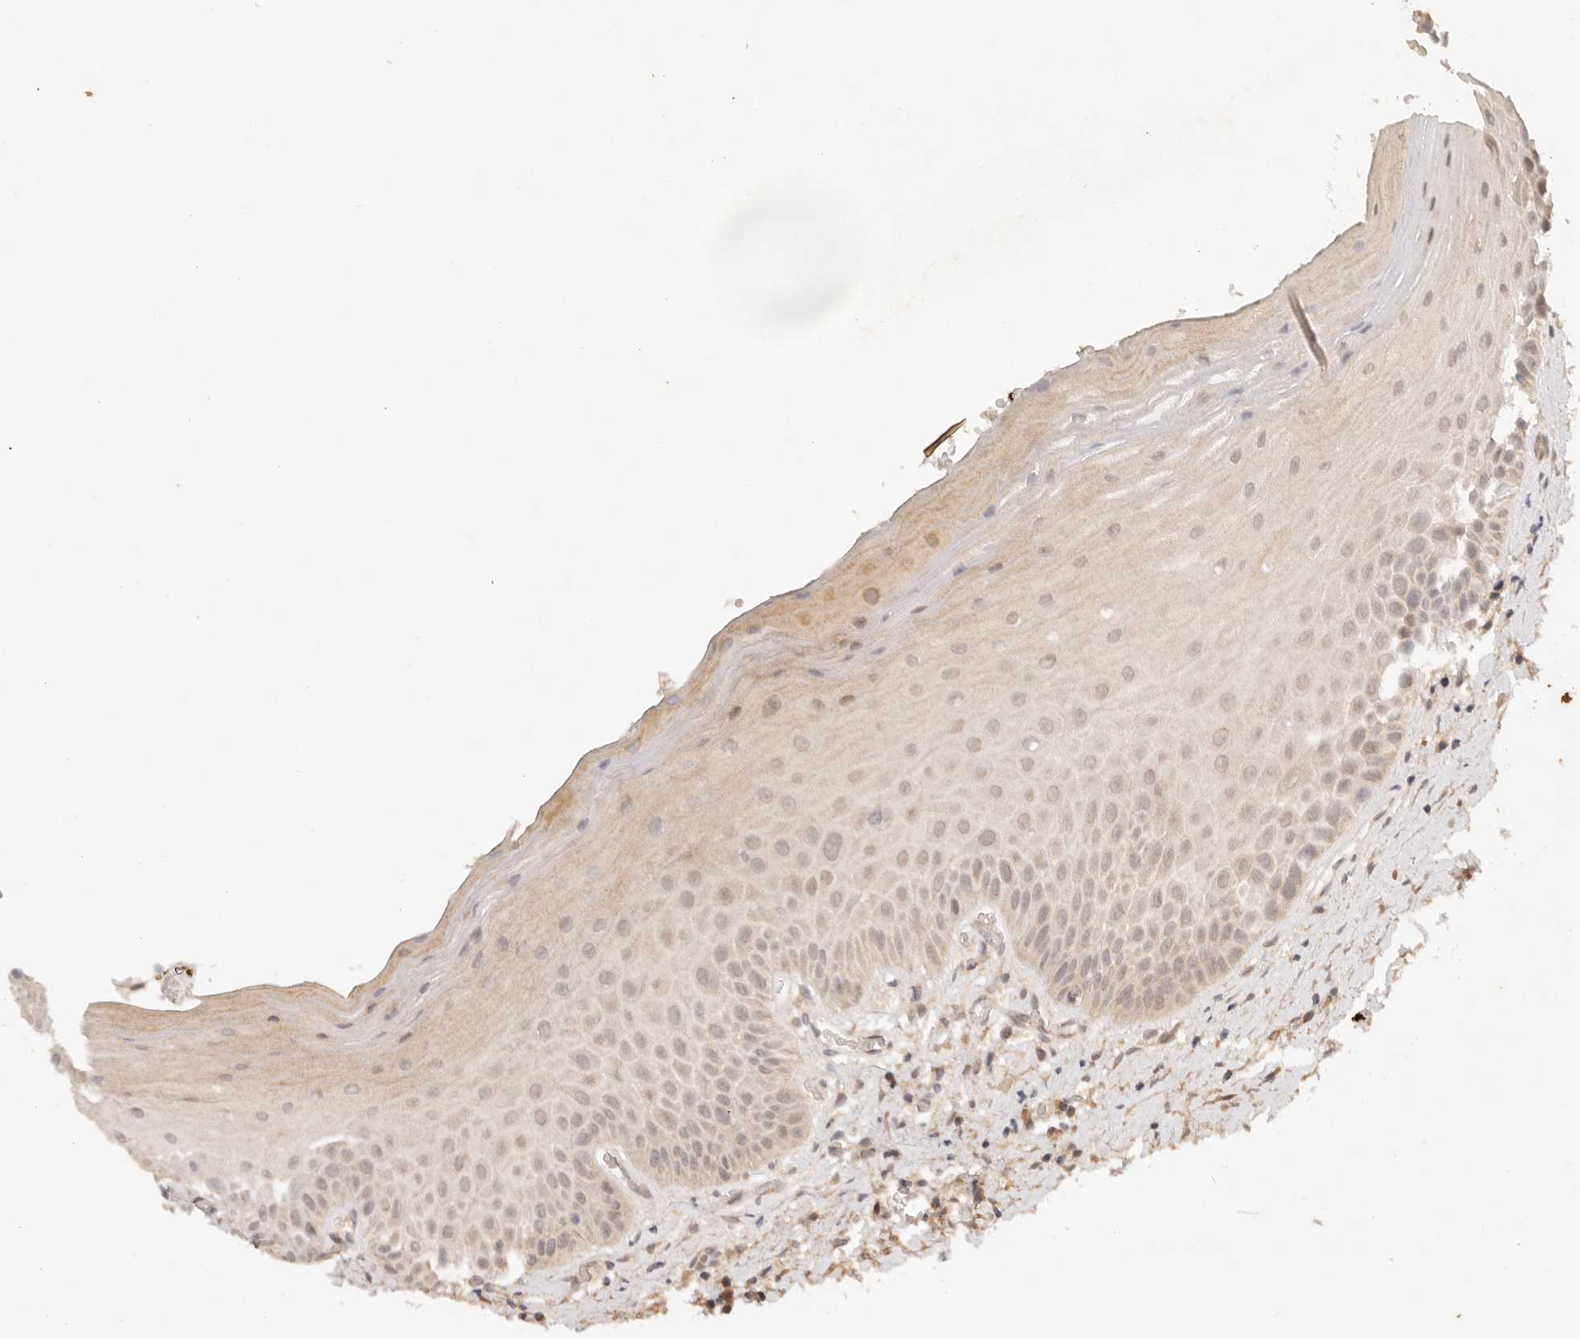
{"staining": {"intensity": "moderate", "quantity": "<25%", "location": "cytoplasmic/membranous,nuclear"}, "tissue": "oral mucosa", "cell_type": "Squamous epithelial cells", "image_type": "normal", "snomed": [{"axis": "morphology", "description": "Normal tissue, NOS"}, {"axis": "topography", "description": "Oral tissue"}], "caption": "Oral mucosa stained with a brown dye demonstrates moderate cytoplasmic/membranous,nuclear positive positivity in about <25% of squamous epithelial cells.", "gene": "PHLDA3", "patient": {"sex": "male", "age": 66}}